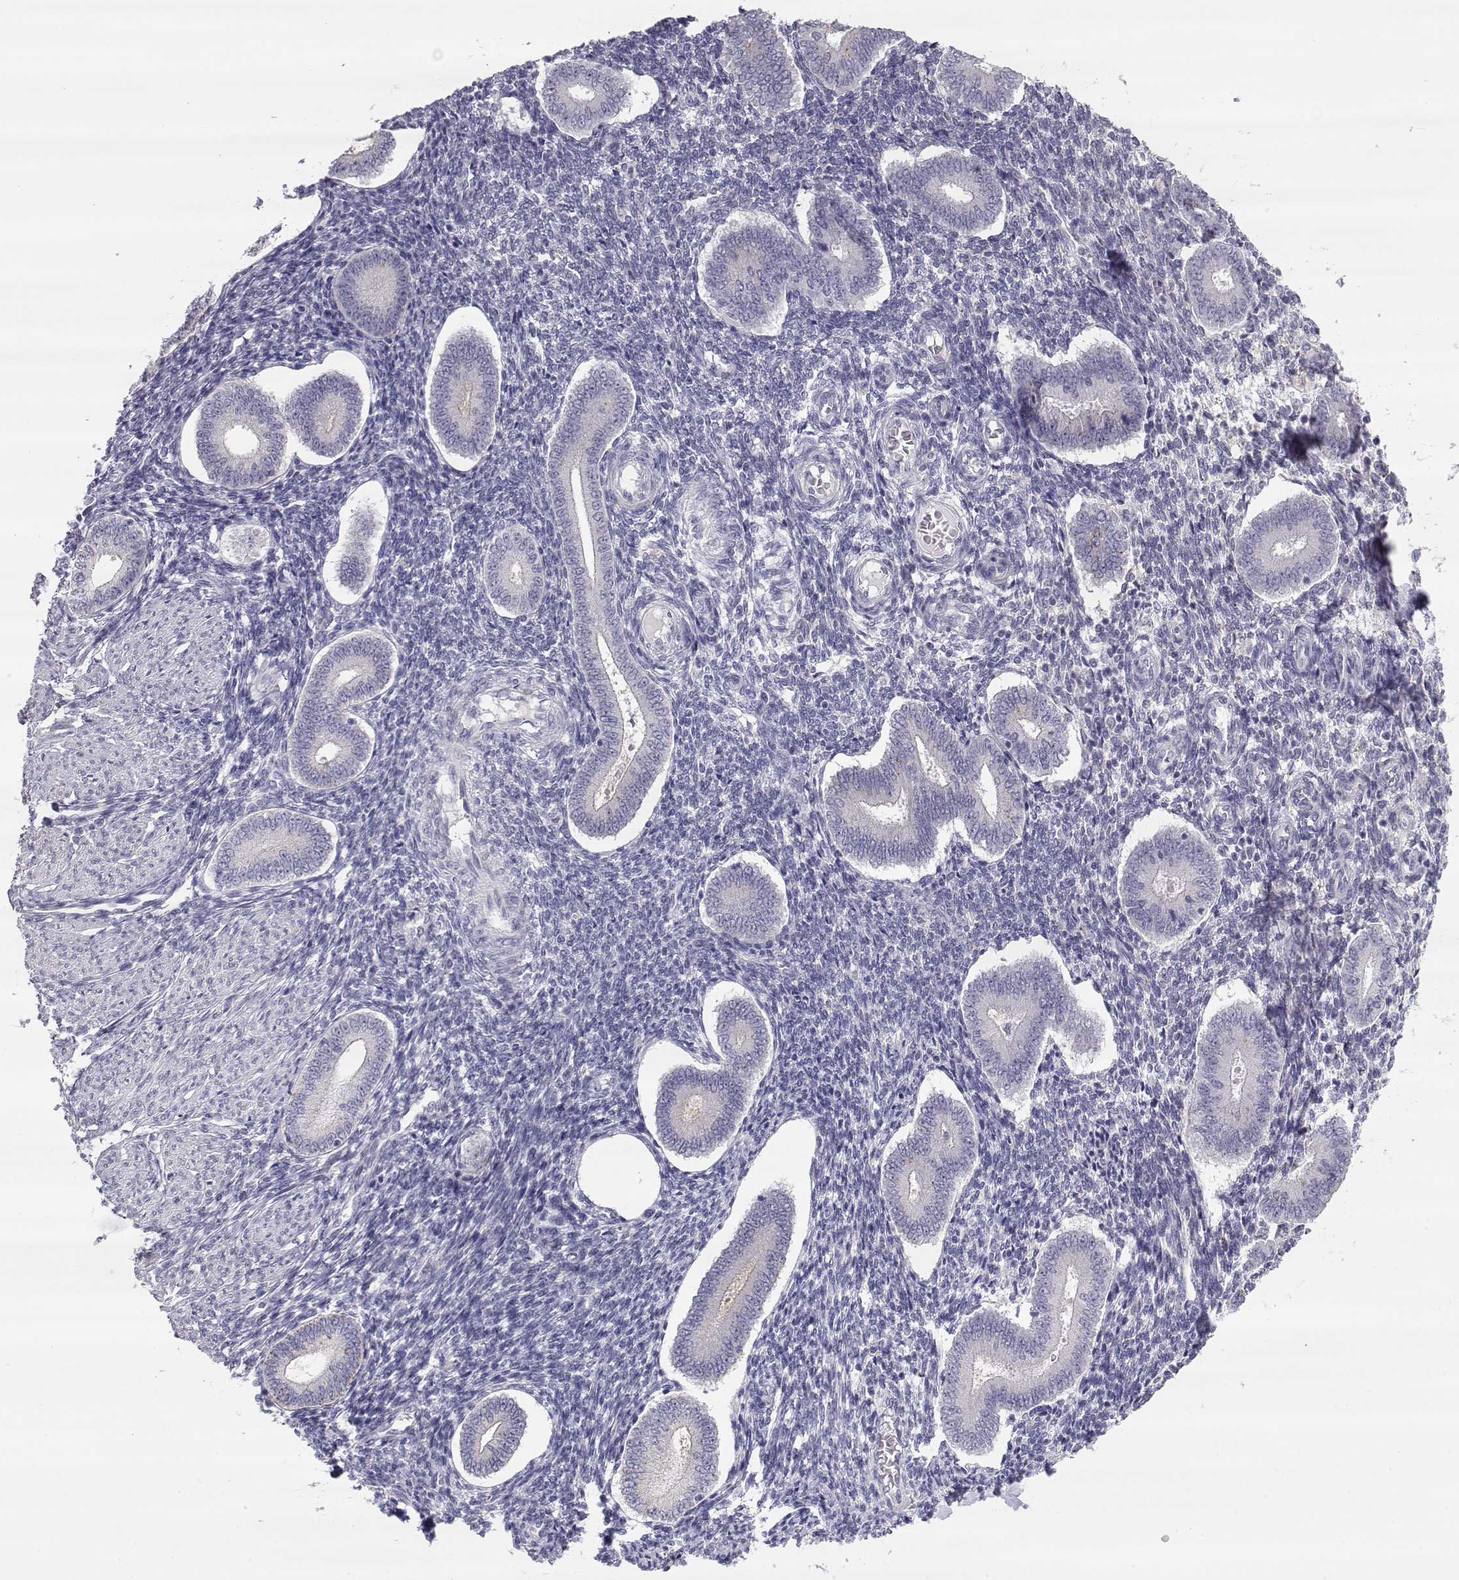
{"staining": {"intensity": "negative", "quantity": "none", "location": "none"}, "tissue": "endometrium", "cell_type": "Cells in endometrial stroma", "image_type": "normal", "snomed": [{"axis": "morphology", "description": "Normal tissue, NOS"}, {"axis": "topography", "description": "Endometrium"}], "caption": "A high-resolution photomicrograph shows immunohistochemistry staining of unremarkable endometrium, which displays no significant positivity in cells in endometrial stroma.", "gene": "NPVF", "patient": {"sex": "female", "age": 40}}